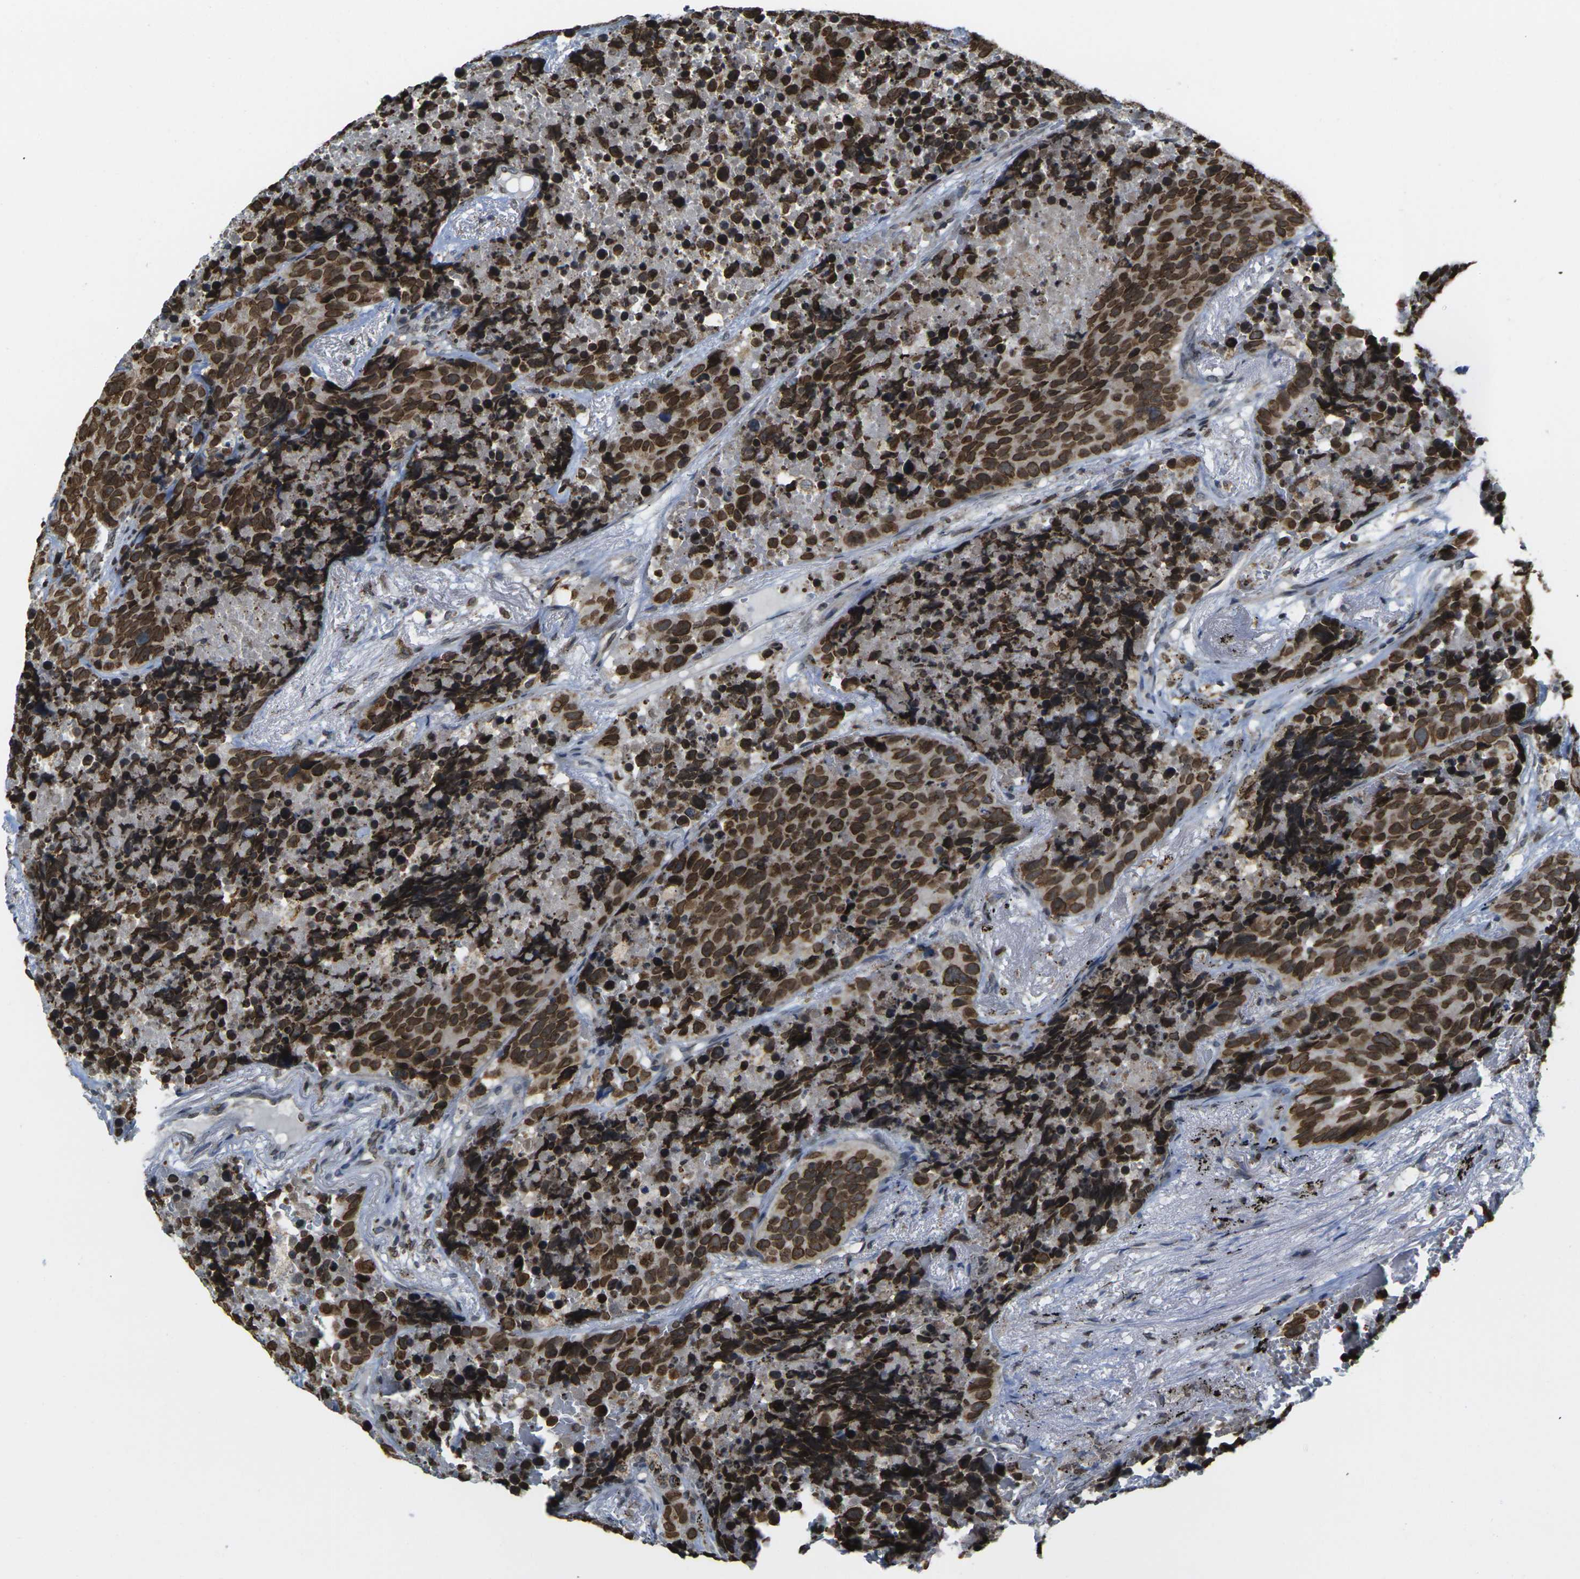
{"staining": {"intensity": "strong", "quantity": ">75%", "location": "cytoplasmic/membranous,nuclear"}, "tissue": "carcinoid", "cell_type": "Tumor cells", "image_type": "cancer", "snomed": [{"axis": "morphology", "description": "Carcinoid, malignant, NOS"}, {"axis": "topography", "description": "Lung"}], "caption": "Human carcinoid (malignant) stained with a protein marker exhibits strong staining in tumor cells.", "gene": "BRDT", "patient": {"sex": "male", "age": 60}}